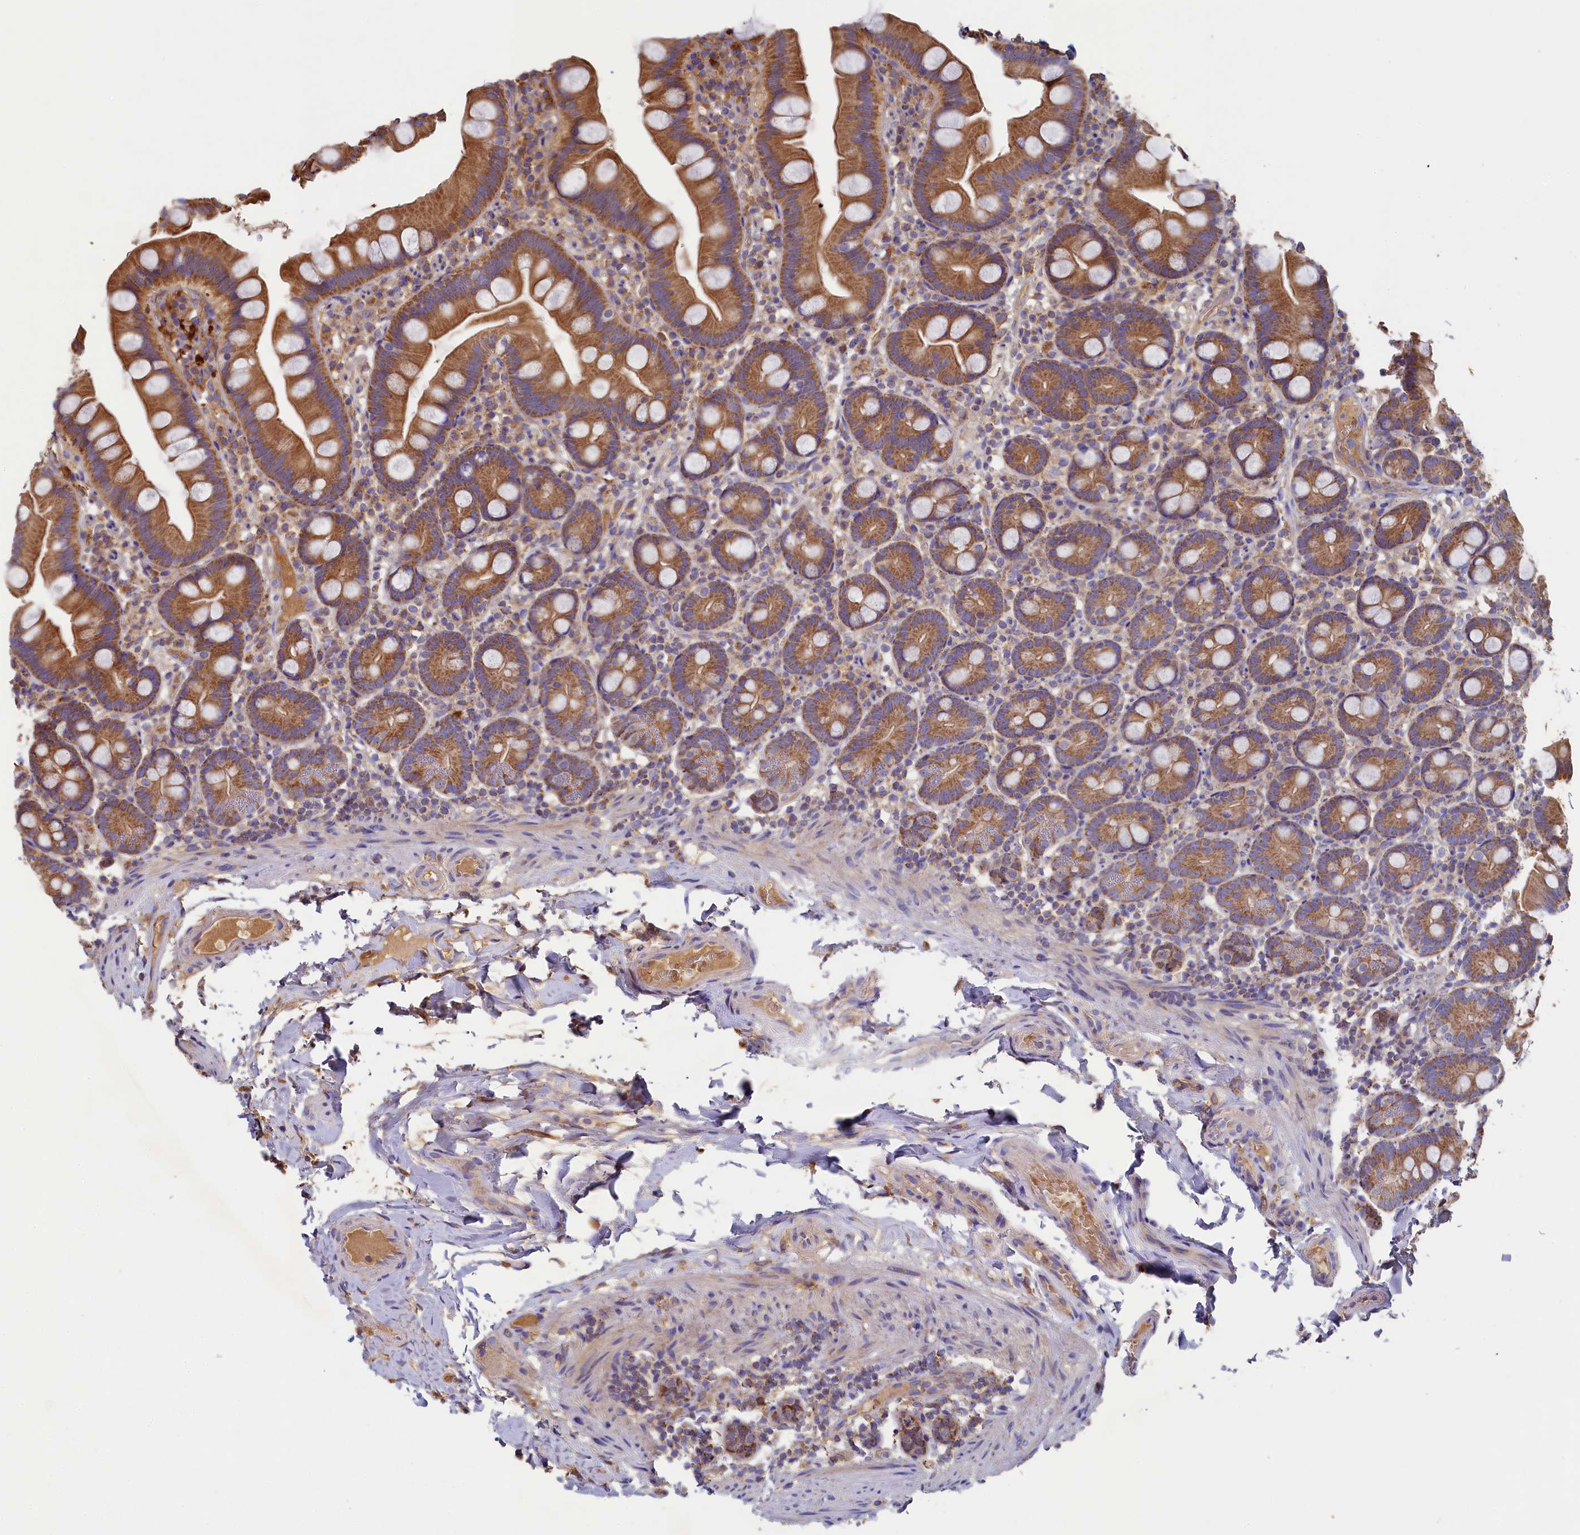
{"staining": {"intensity": "moderate", "quantity": ">75%", "location": "cytoplasmic/membranous"}, "tissue": "small intestine", "cell_type": "Glandular cells", "image_type": "normal", "snomed": [{"axis": "morphology", "description": "Normal tissue, NOS"}, {"axis": "topography", "description": "Small intestine"}], "caption": "Moderate cytoplasmic/membranous staining is identified in about >75% of glandular cells in normal small intestine.", "gene": "SEC31B", "patient": {"sex": "female", "age": 68}}